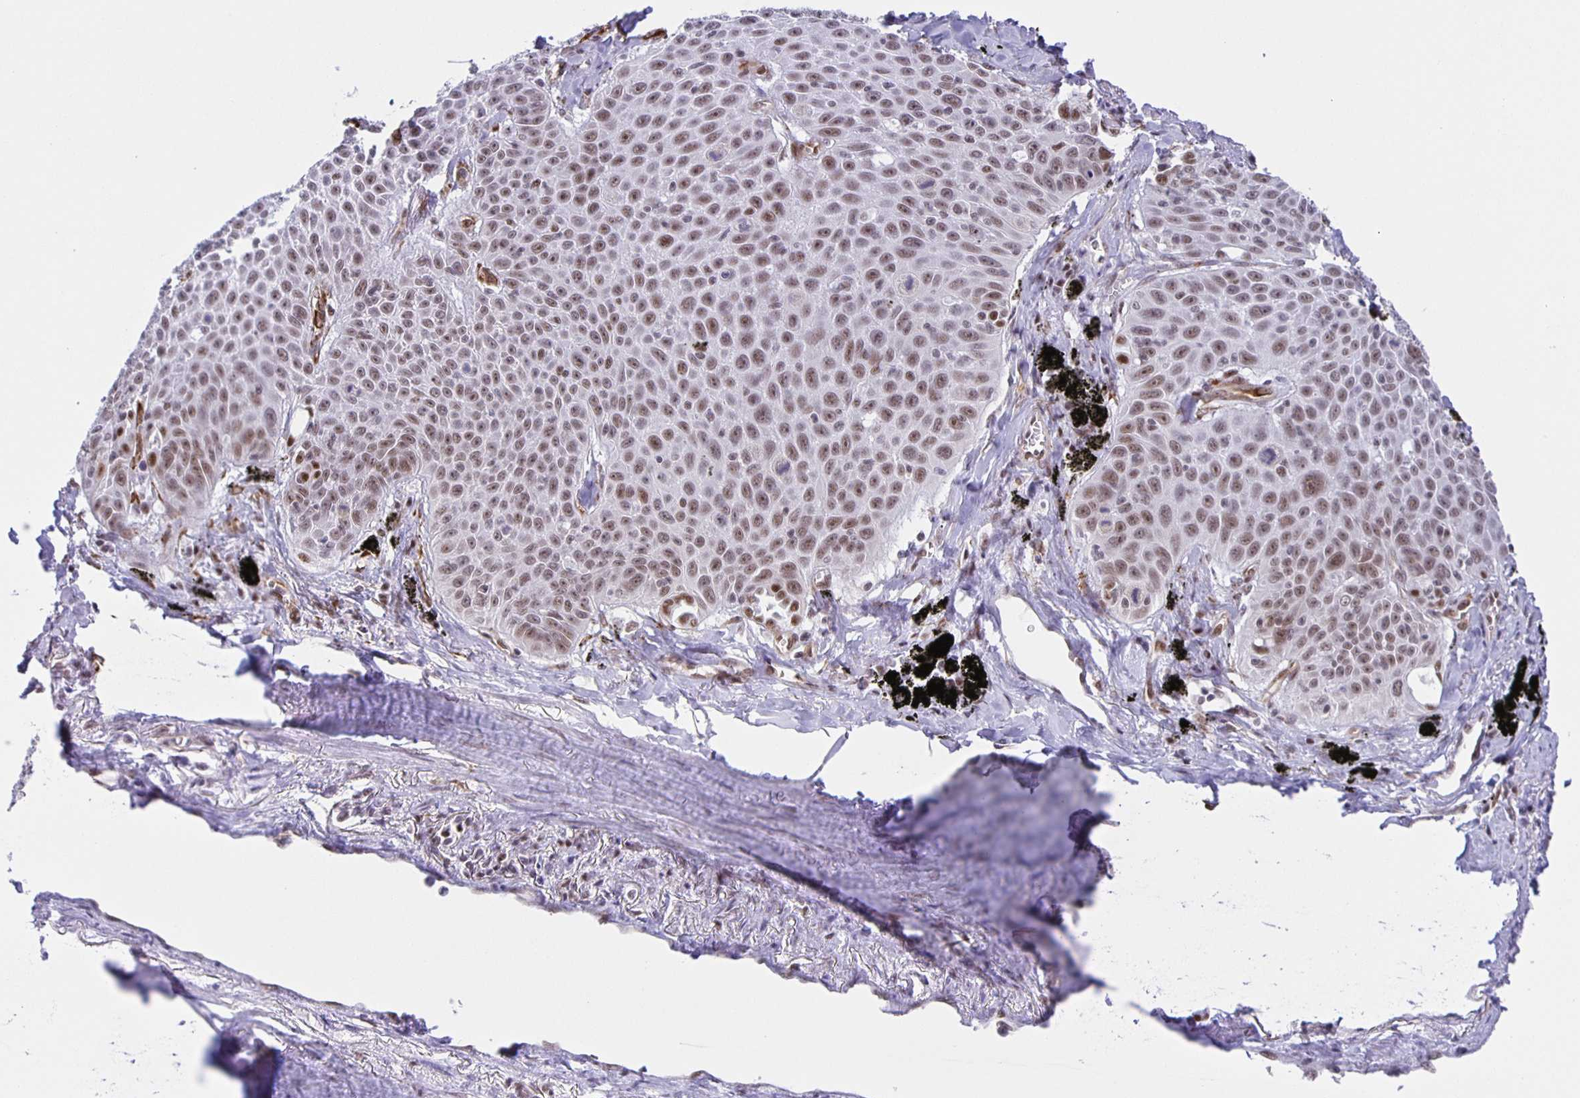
{"staining": {"intensity": "moderate", "quantity": ">75%", "location": "nuclear"}, "tissue": "lung cancer", "cell_type": "Tumor cells", "image_type": "cancer", "snomed": [{"axis": "morphology", "description": "Squamous cell carcinoma, NOS"}, {"axis": "morphology", "description": "Squamous cell carcinoma, metastatic, NOS"}, {"axis": "topography", "description": "Lymph node"}, {"axis": "topography", "description": "Lung"}], "caption": "Lung cancer stained for a protein demonstrates moderate nuclear positivity in tumor cells.", "gene": "ZRANB2", "patient": {"sex": "female", "age": 62}}